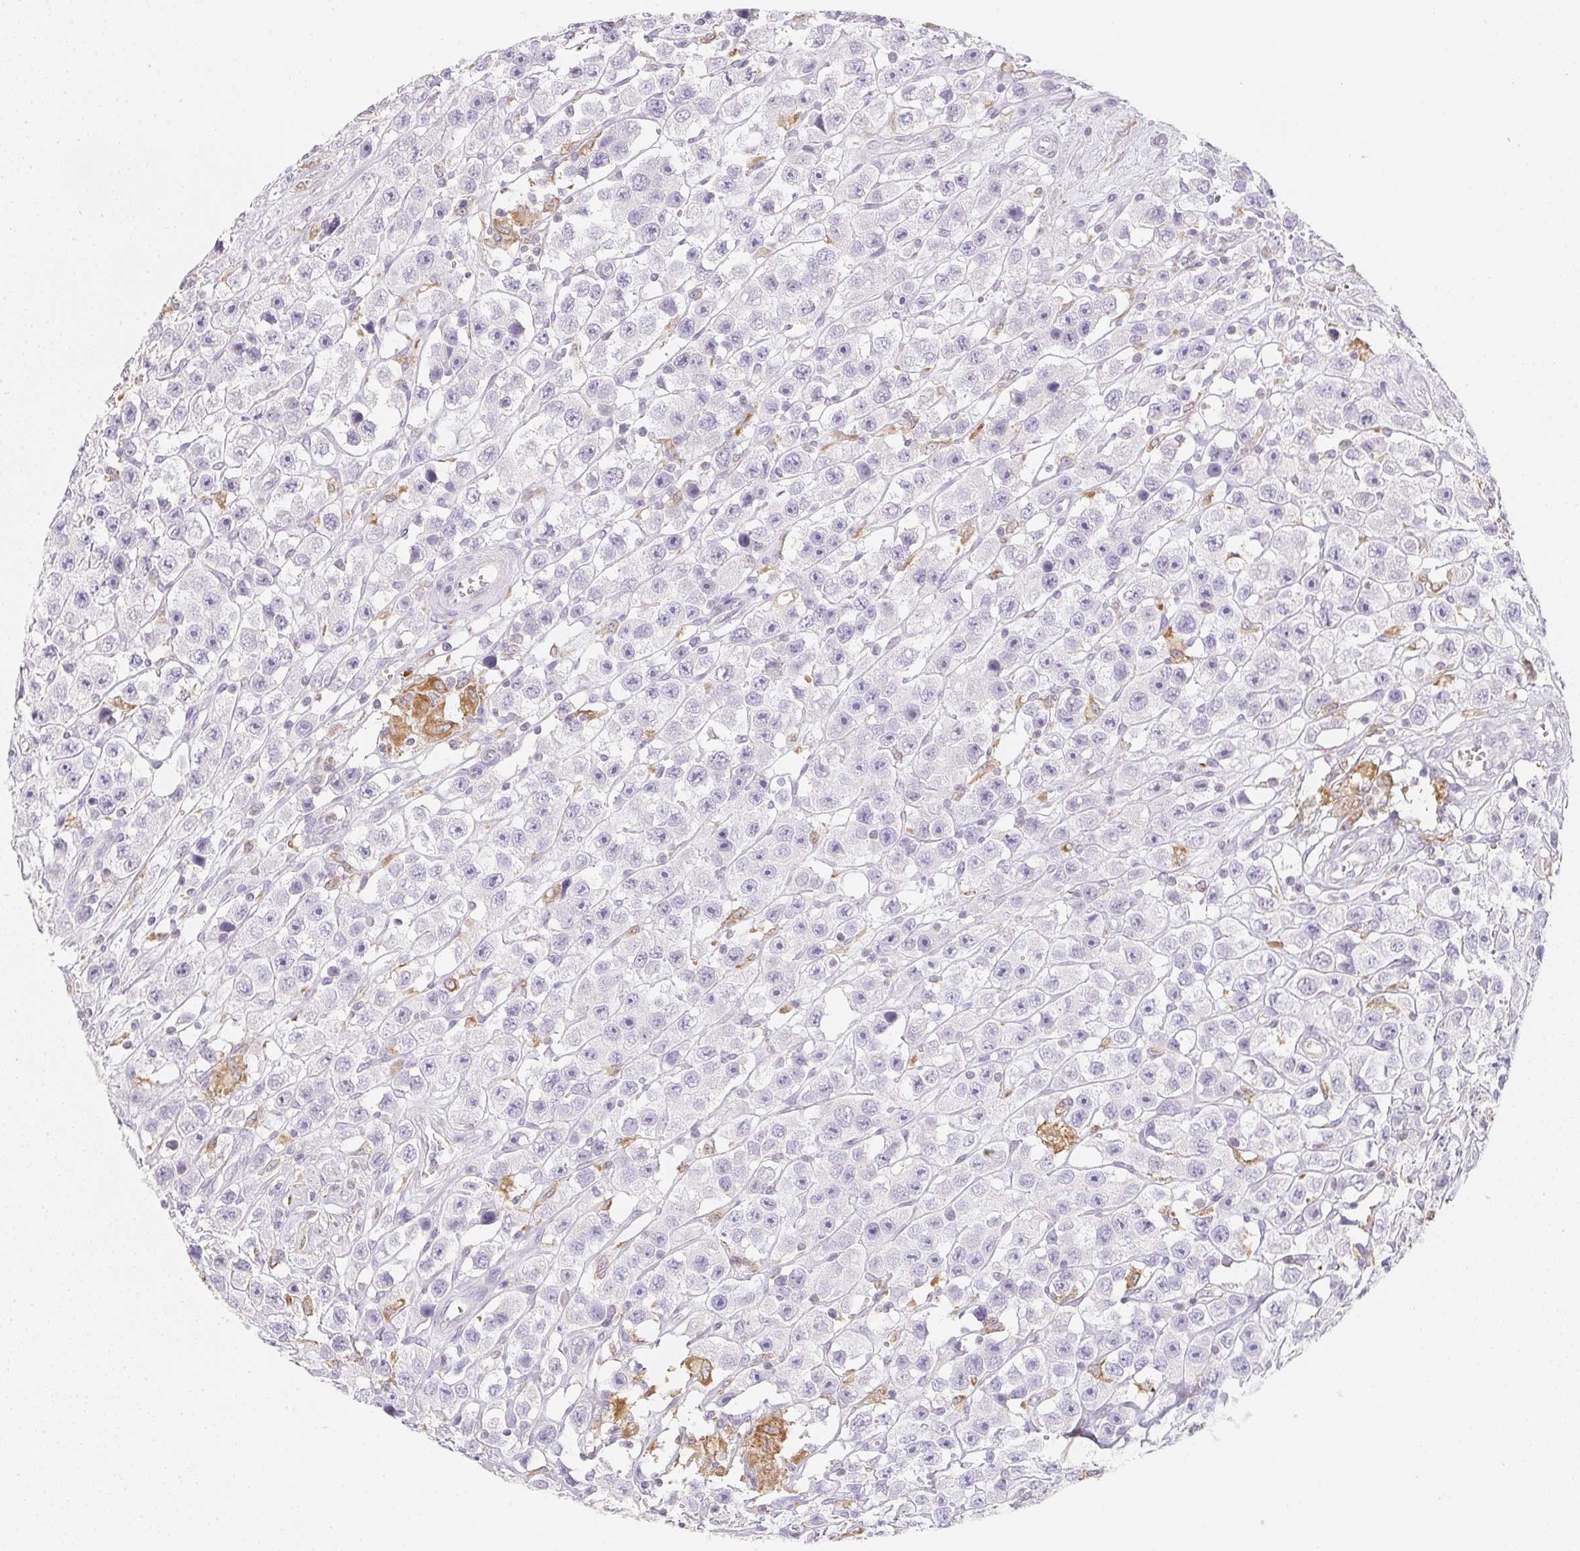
{"staining": {"intensity": "negative", "quantity": "none", "location": "none"}, "tissue": "testis cancer", "cell_type": "Tumor cells", "image_type": "cancer", "snomed": [{"axis": "morphology", "description": "Seminoma, NOS"}, {"axis": "topography", "description": "Testis"}], "caption": "Image shows no significant protein expression in tumor cells of testis cancer (seminoma).", "gene": "SOAT1", "patient": {"sex": "male", "age": 45}}